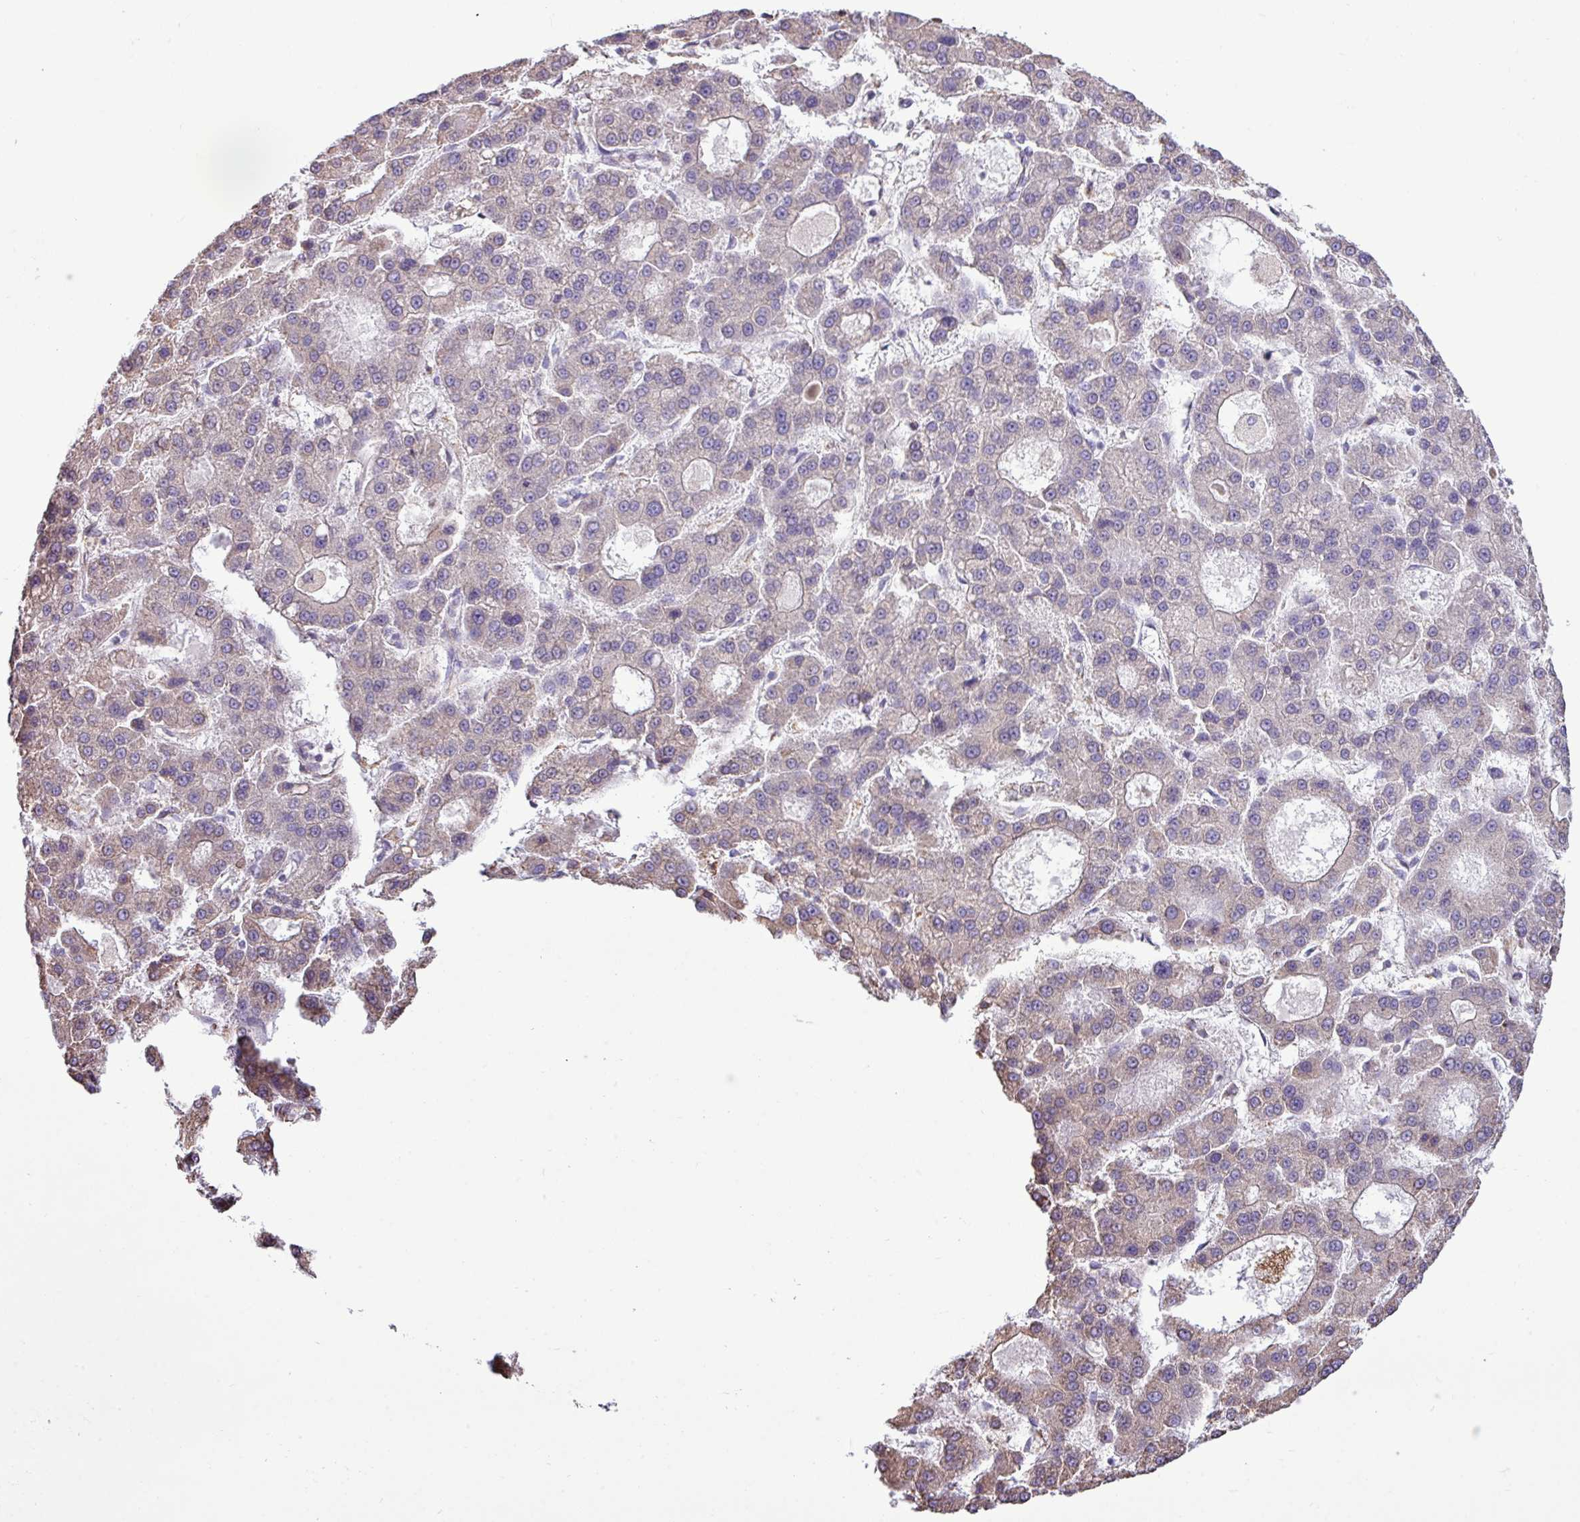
{"staining": {"intensity": "weak", "quantity": "<25%", "location": "cytoplasmic/membranous"}, "tissue": "liver cancer", "cell_type": "Tumor cells", "image_type": "cancer", "snomed": [{"axis": "morphology", "description": "Carcinoma, Hepatocellular, NOS"}, {"axis": "topography", "description": "Liver"}], "caption": "The immunohistochemistry (IHC) micrograph has no significant staining in tumor cells of liver cancer tissue.", "gene": "ZSCAN5A", "patient": {"sex": "male", "age": 70}}